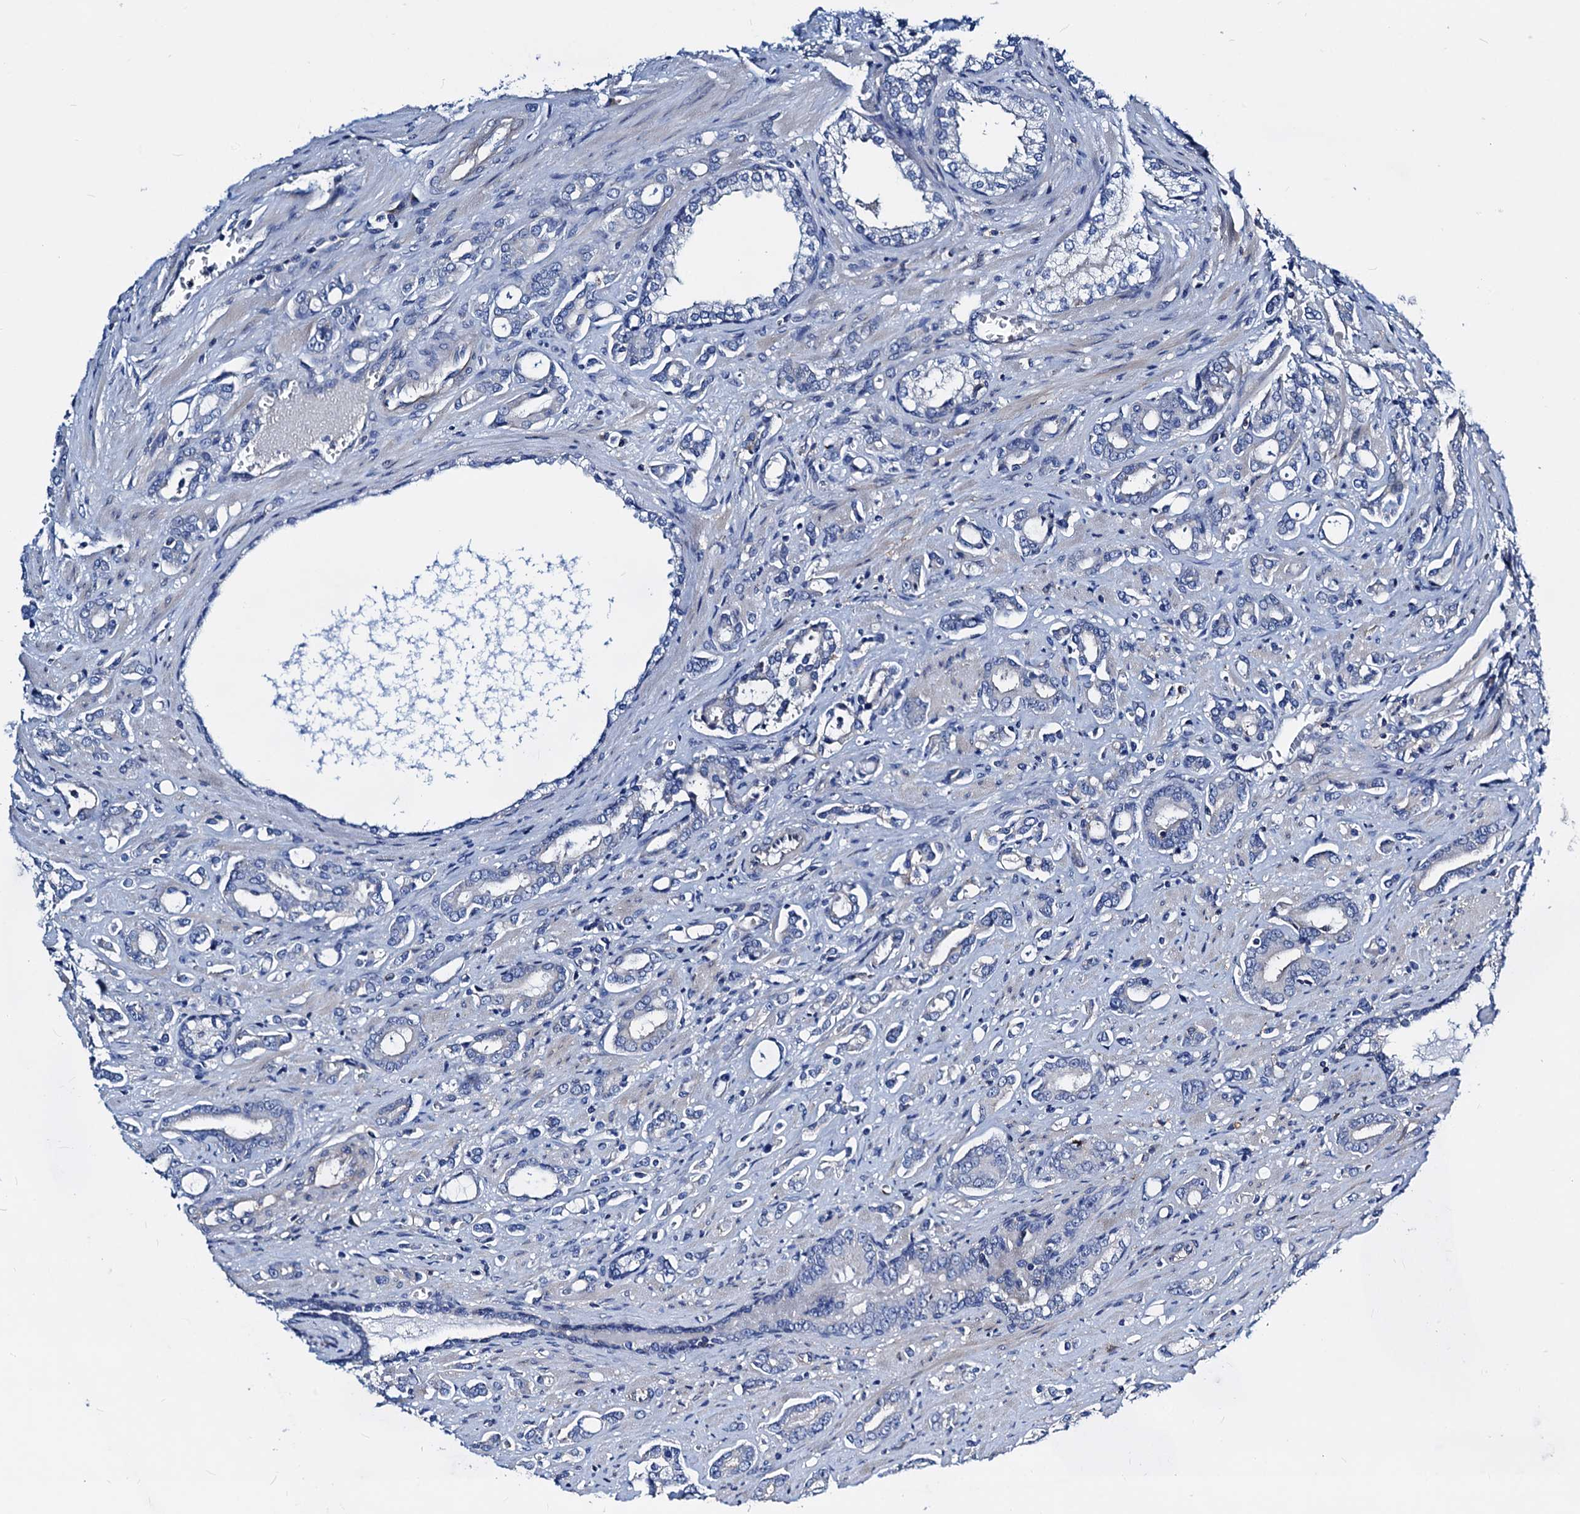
{"staining": {"intensity": "negative", "quantity": "none", "location": "none"}, "tissue": "prostate cancer", "cell_type": "Tumor cells", "image_type": "cancer", "snomed": [{"axis": "morphology", "description": "Adenocarcinoma, High grade"}, {"axis": "topography", "description": "Prostate"}], "caption": "Tumor cells are negative for protein expression in human high-grade adenocarcinoma (prostate).", "gene": "GCOM1", "patient": {"sex": "male", "age": 72}}